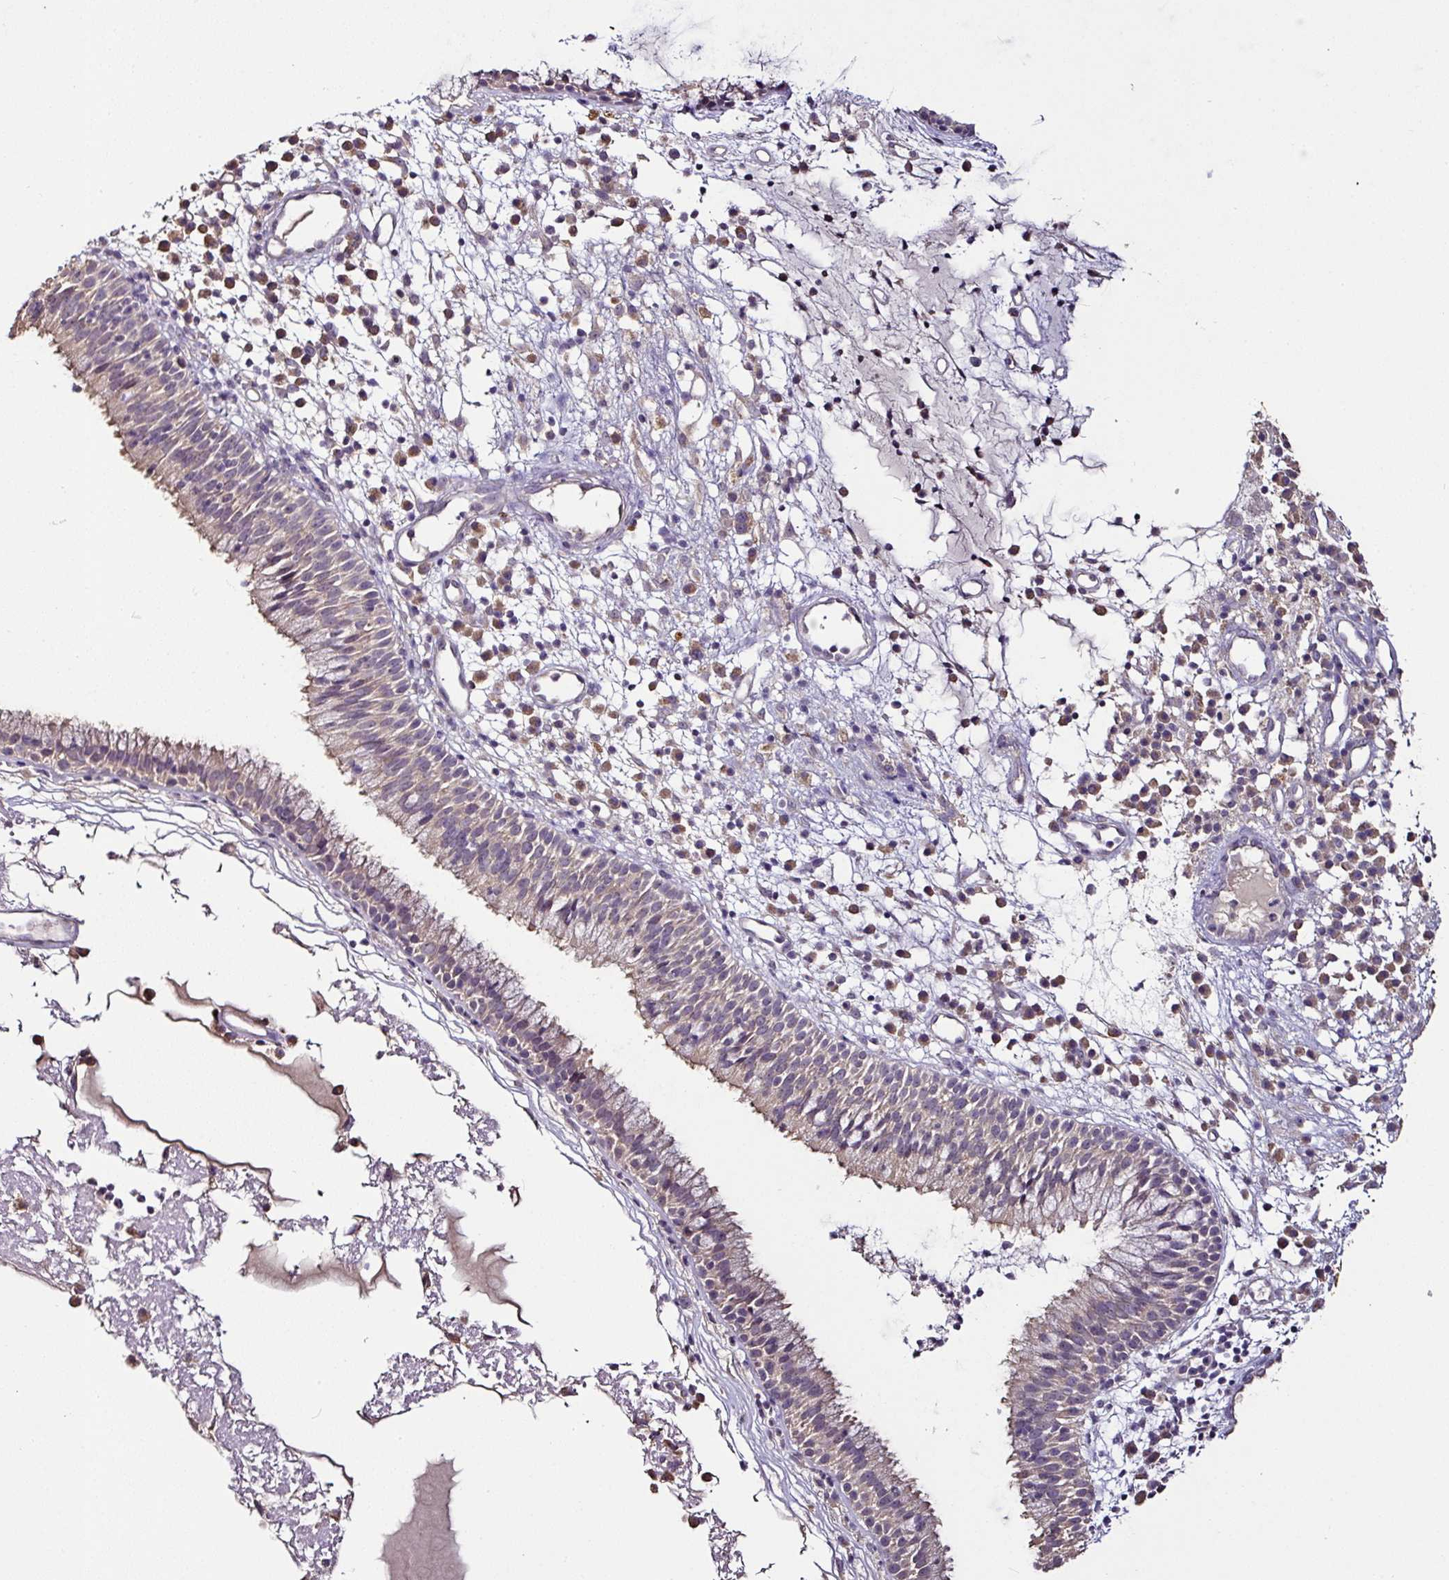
{"staining": {"intensity": "moderate", "quantity": "25%-75%", "location": "cytoplasmic/membranous"}, "tissue": "nasopharynx", "cell_type": "Respiratory epithelial cells", "image_type": "normal", "snomed": [{"axis": "morphology", "description": "Normal tissue, NOS"}, {"axis": "topography", "description": "Nasopharynx"}], "caption": "Brown immunohistochemical staining in normal human nasopharynx exhibits moderate cytoplasmic/membranous staining in approximately 25%-75% of respiratory epithelial cells.", "gene": "RPL38", "patient": {"sex": "male", "age": 21}}